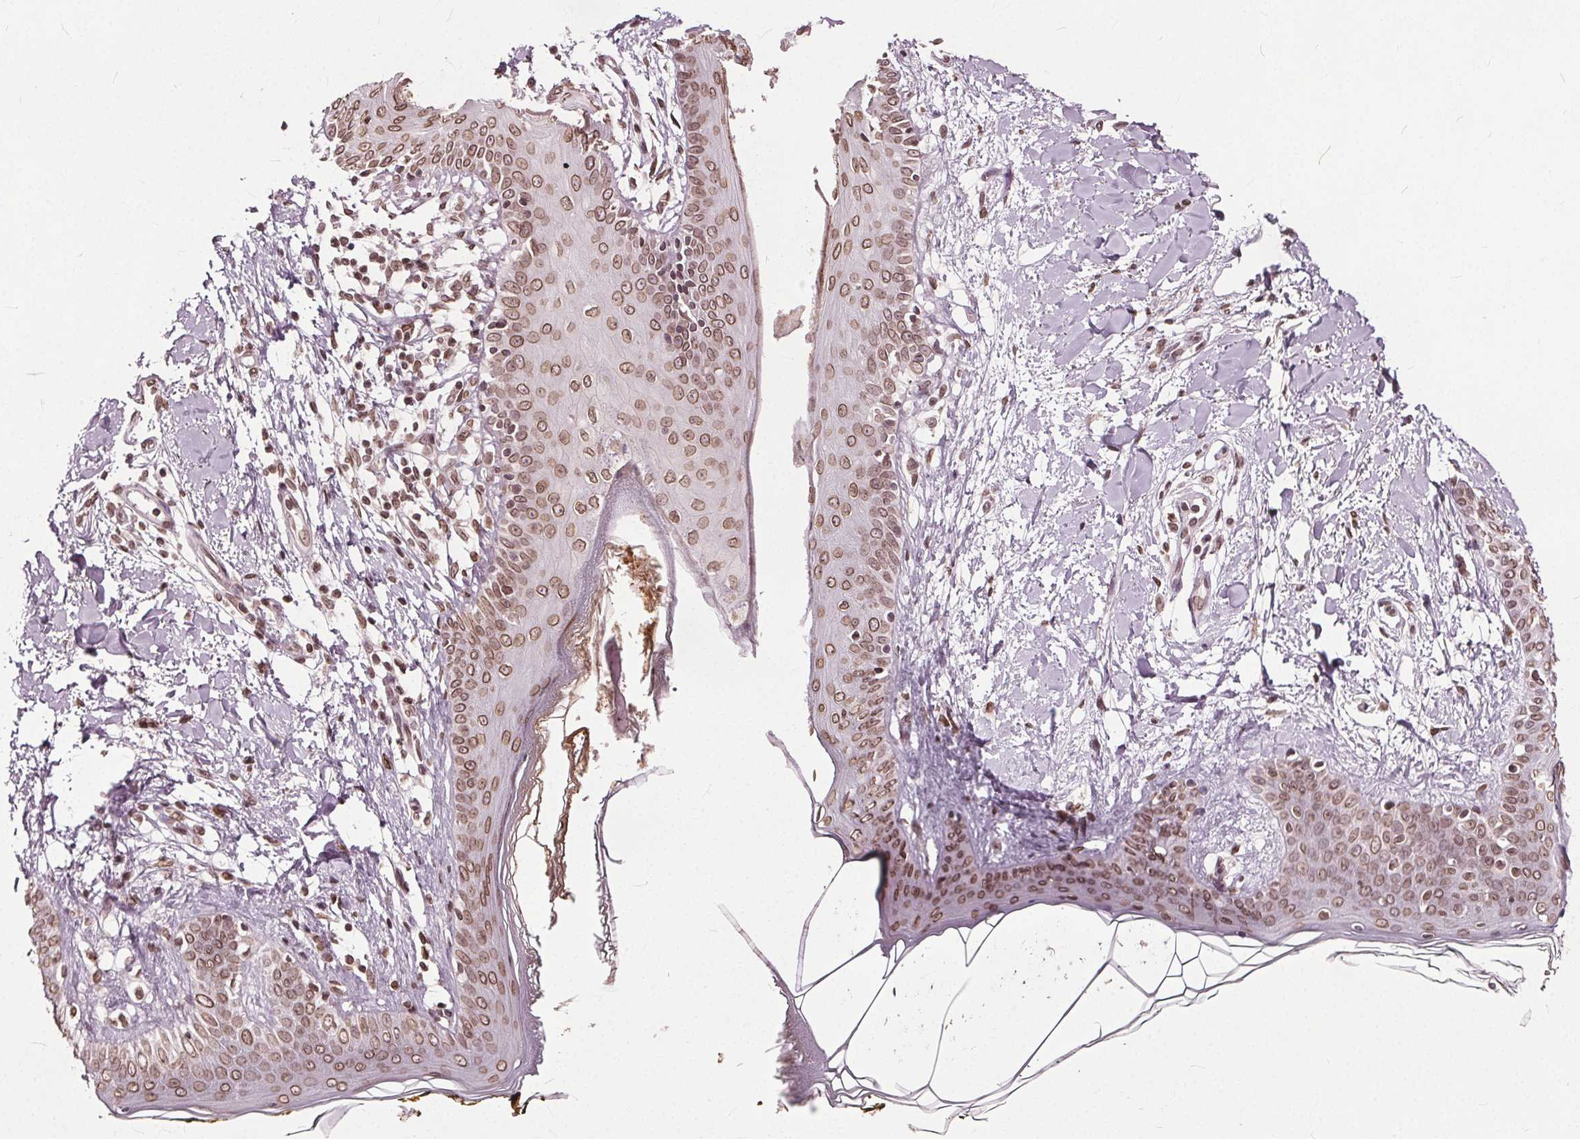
{"staining": {"intensity": "moderate", "quantity": "<25%", "location": "nuclear"}, "tissue": "skin", "cell_type": "Fibroblasts", "image_type": "normal", "snomed": [{"axis": "morphology", "description": "Normal tissue, NOS"}, {"axis": "topography", "description": "Skin"}], "caption": "Immunohistochemical staining of unremarkable human skin shows low levels of moderate nuclear positivity in about <25% of fibroblasts. Using DAB (3,3'-diaminobenzidine) (brown) and hematoxylin (blue) stains, captured at high magnification using brightfield microscopy.", "gene": "TTC39C", "patient": {"sex": "female", "age": 34}}